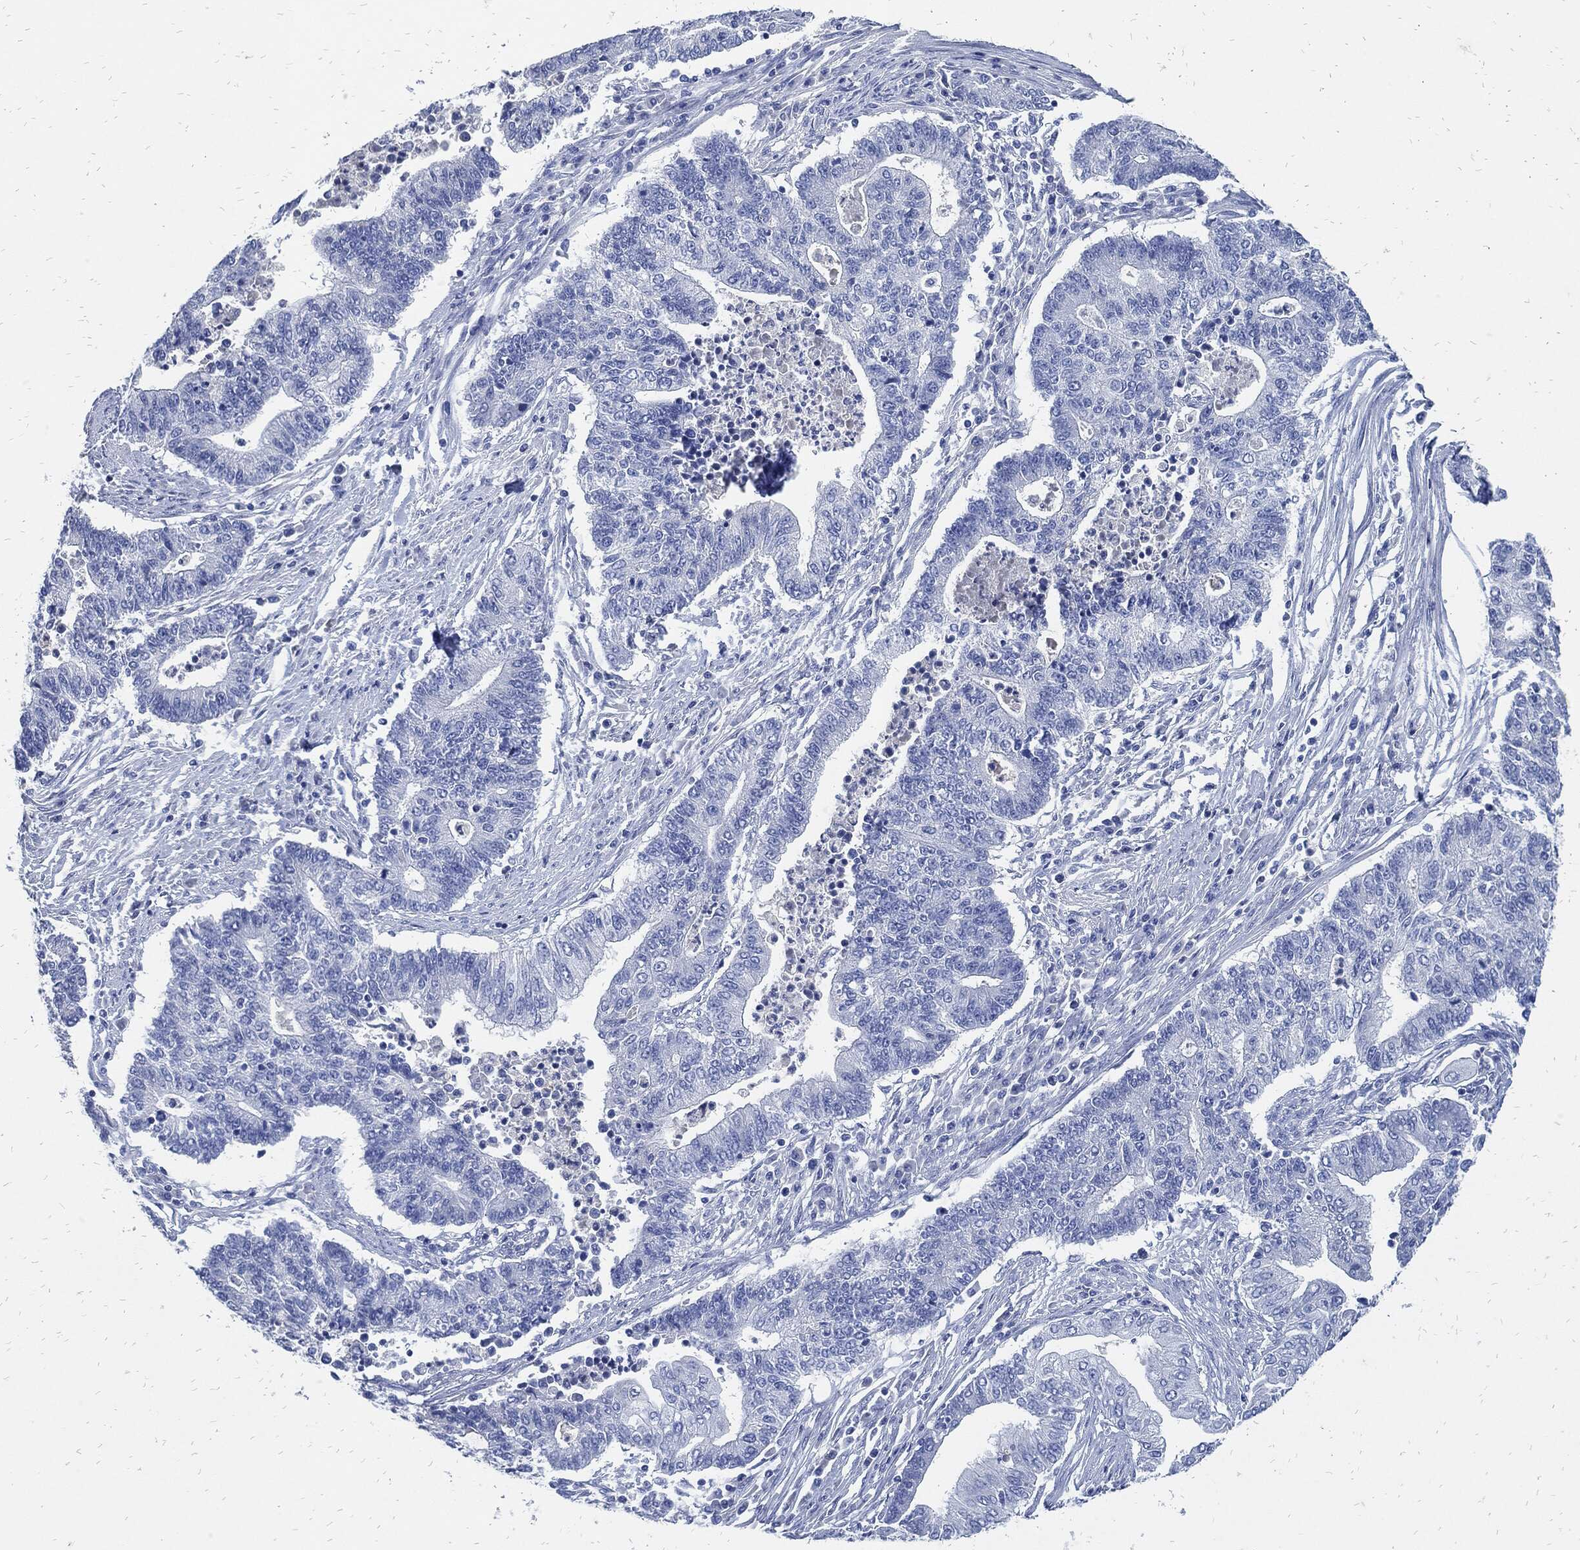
{"staining": {"intensity": "negative", "quantity": "none", "location": "none"}, "tissue": "endometrial cancer", "cell_type": "Tumor cells", "image_type": "cancer", "snomed": [{"axis": "morphology", "description": "Adenocarcinoma, NOS"}, {"axis": "topography", "description": "Uterus"}, {"axis": "topography", "description": "Endometrium"}], "caption": "There is no significant expression in tumor cells of adenocarcinoma (endometrial). (DAB (3,3'-diaminobenzidine) immunohistochemistry visualized using brightfield microscopy, high magnification).", "gene": "FABP4", "patient": {"sex": "female", "age": 54}}